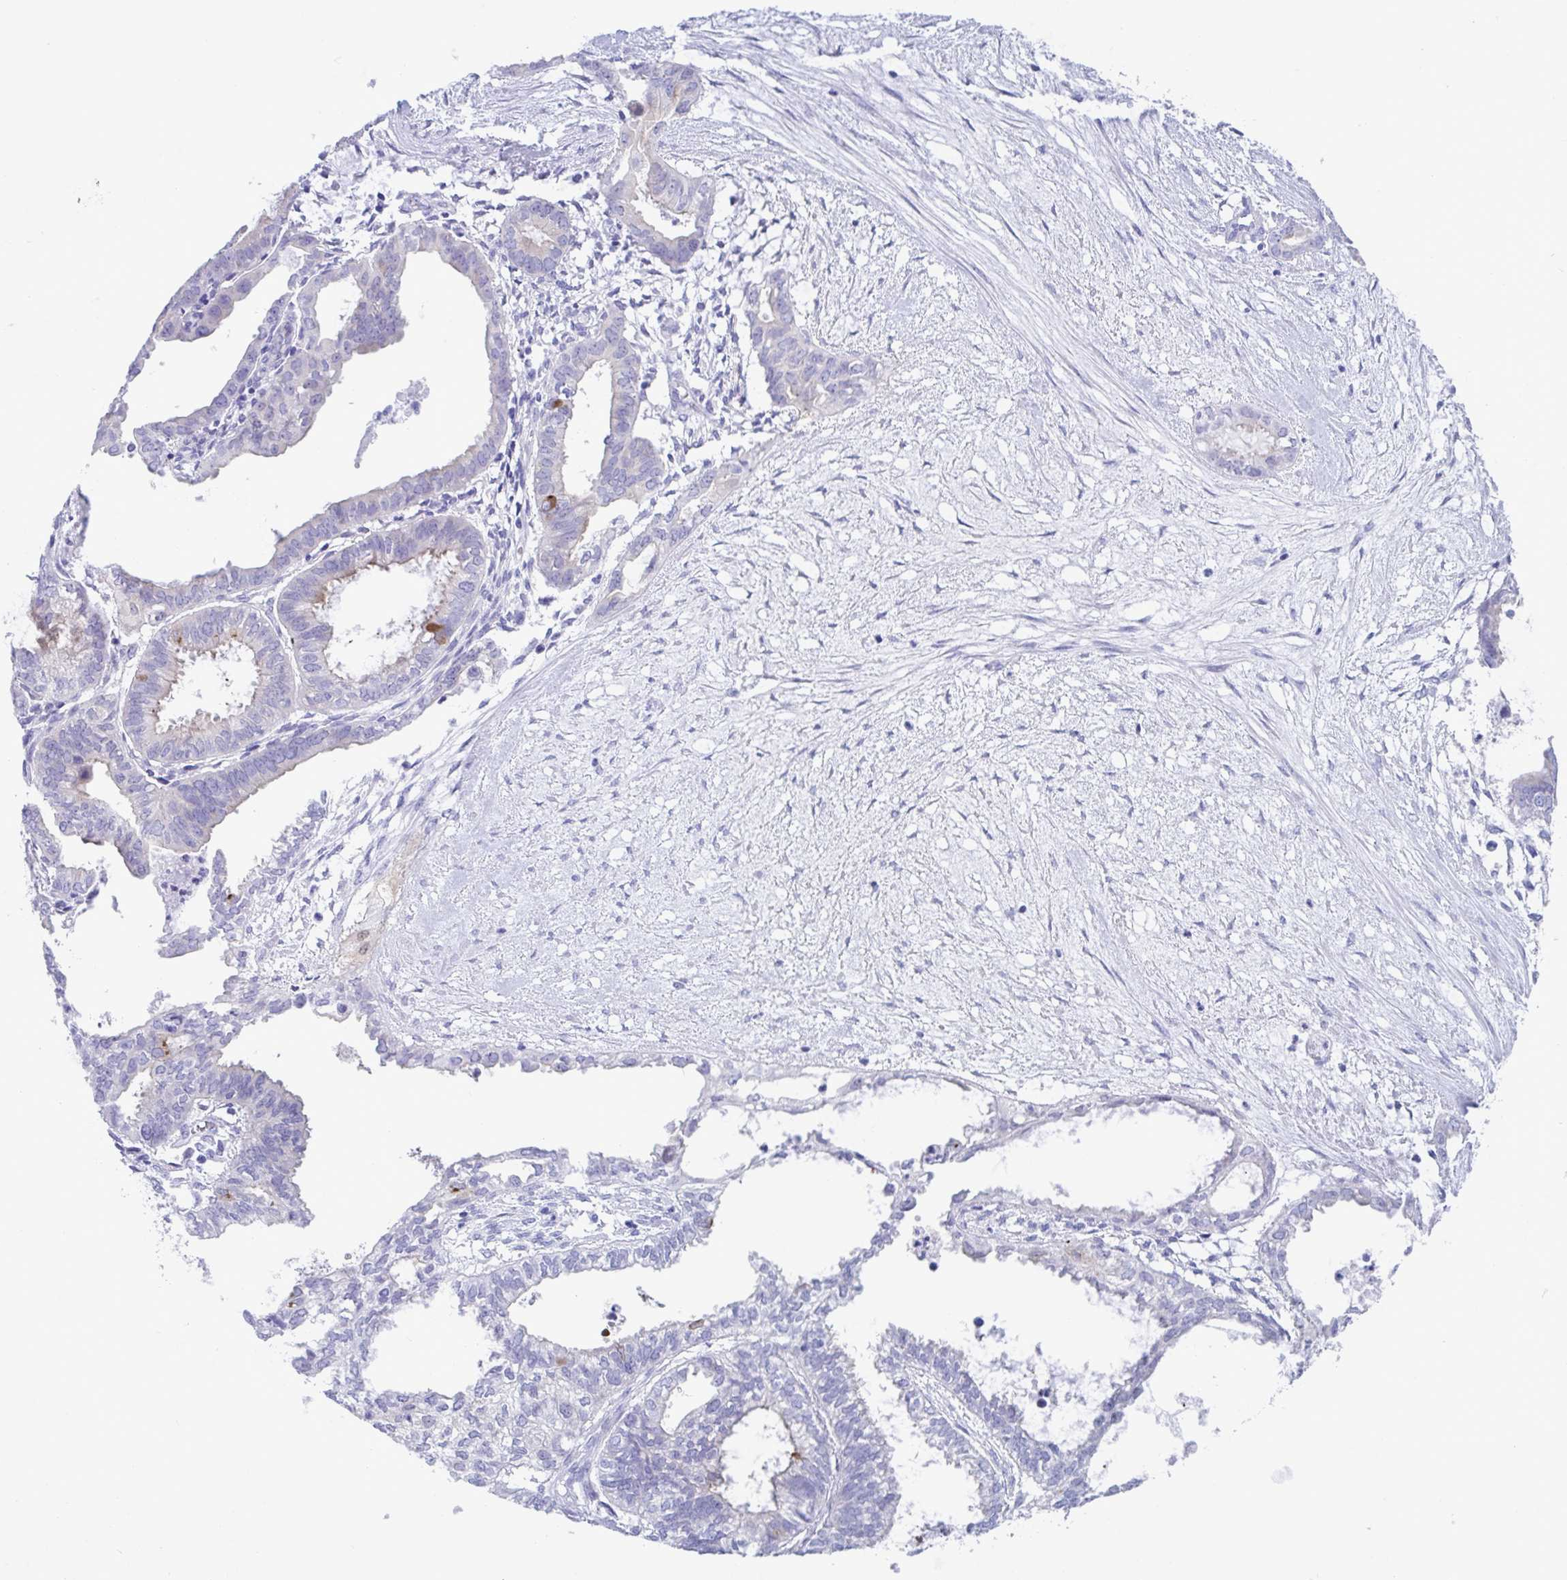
{"staining": {"intensity": "moderate", "quantity": "<25%", "location": "cytoplasmic/membranous"}, "tissue": "ovarian cancer", "cell_type": "Tumor cells", "image_type": "cancer", "snomed": [{"axis": "morphology", "description": "Carcinoma, endometroid"}, {"axis": "topography", "description": "Ovary"}], "caption": "Moderate cytoplasmic/membranous protein positivity is seen in approximately <25% of tumor cells in ovarian endometroid carcinoma.", "gene": "TTC30B", "patient": {"sex": "female", "age": 64}}